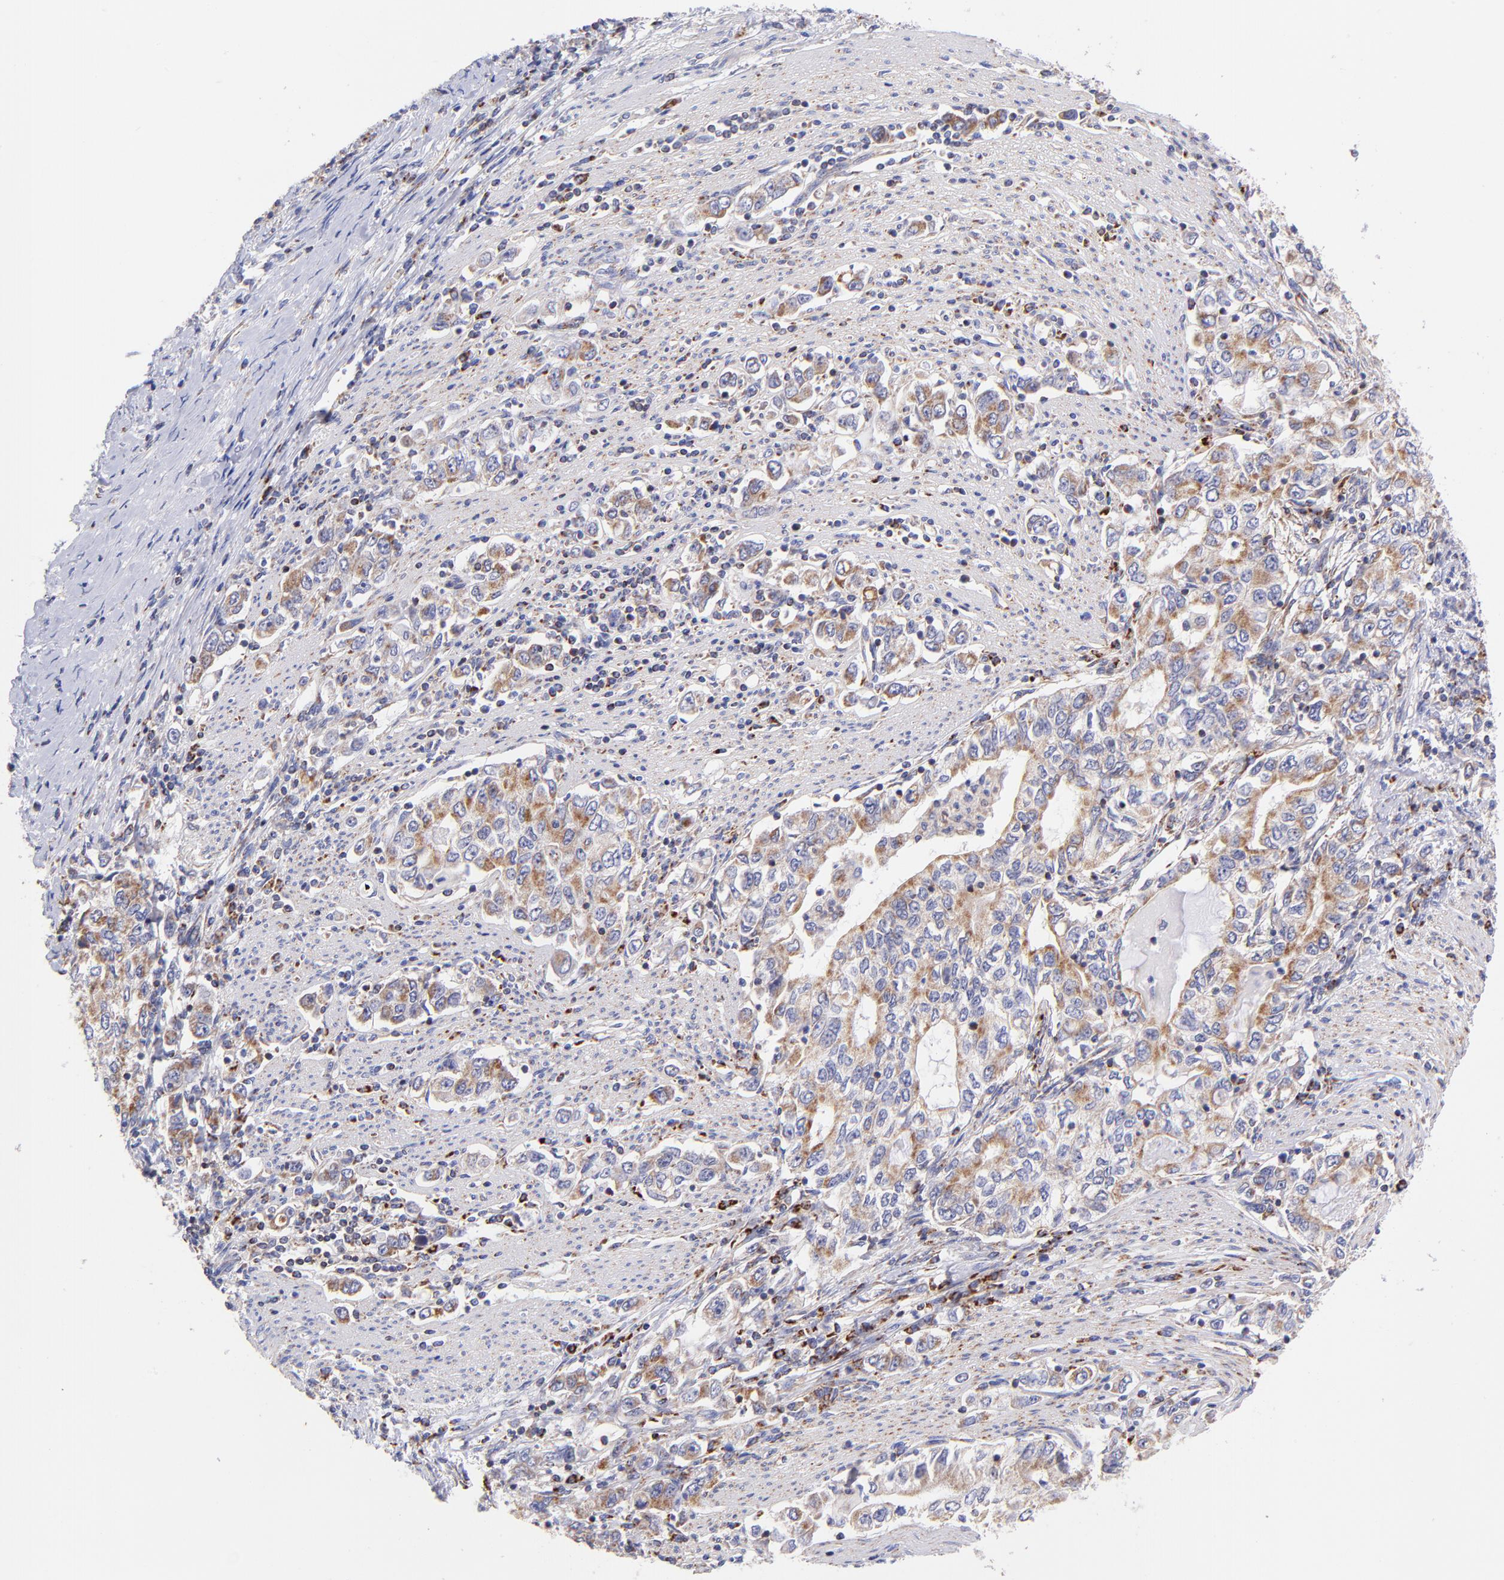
{"staining": {"intensity": "moderate", "quantity": "25%-75%", "location": "cytoplasmic/membranous"}, "tissue": "stomach cancer", "cell_type": "Tumor cells", "image_type": "cancer", "snomed": [{"axis": "morphology", "description": "Adenocarcinoma, NOS"}, {"axis": "topography", "description": "Stomach, lower"}], "caption": "Moderate cytoplasmic/membranous positivity for a protein is seen in about 25%-75% of tumor cells of stomach cancer (adenocarcinoma) using immunohistochemistry (IHC).", "gene": "NDUFB7", "patient": {"sex": "female", "age": 72}}